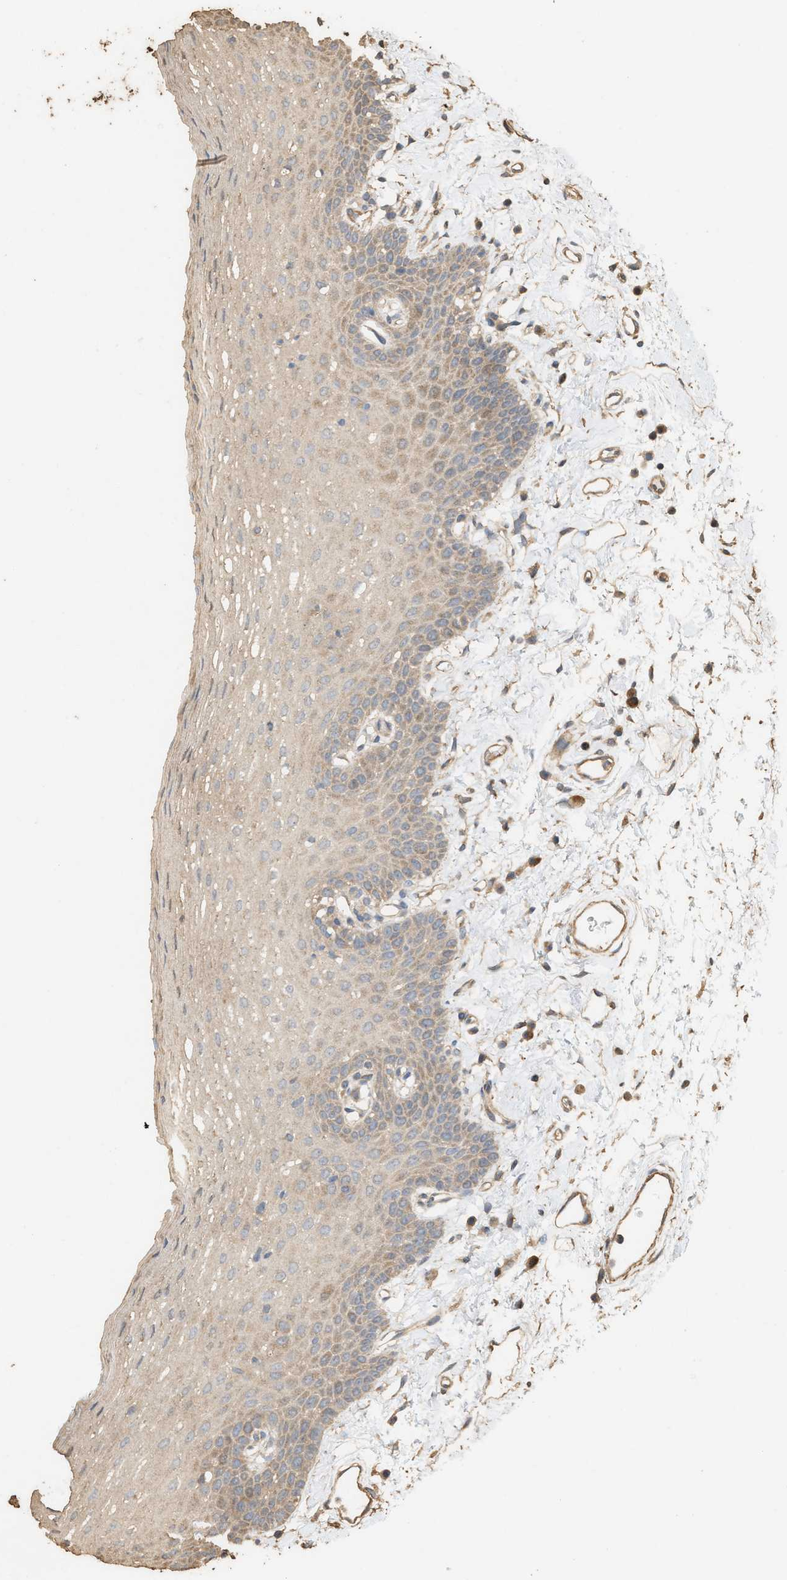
{"staining": {"intensity": "weak", "quantity": ">75%", "location": "cytoplasmic/membranous"}, "tissue": "oral mucosa", "cell_type": "Squamous epithelial cells", "image_type": "normal", "snomed": [{"axis": "morphology", "description": "Normal tissue, NOS"}, {"axis": "topography", "description": "Oral tissue"}], "caption": "Benign oral mucosa exhibits weak cytoplasmic/membranous positivity in about >75% of squamous epithelial cells, visualized by immunohistochemistry. (DAB IHC with brightfield microscopy, high magnification).", "gene": "DCAF7", "patient": {"sex": "male", "age": 66}}